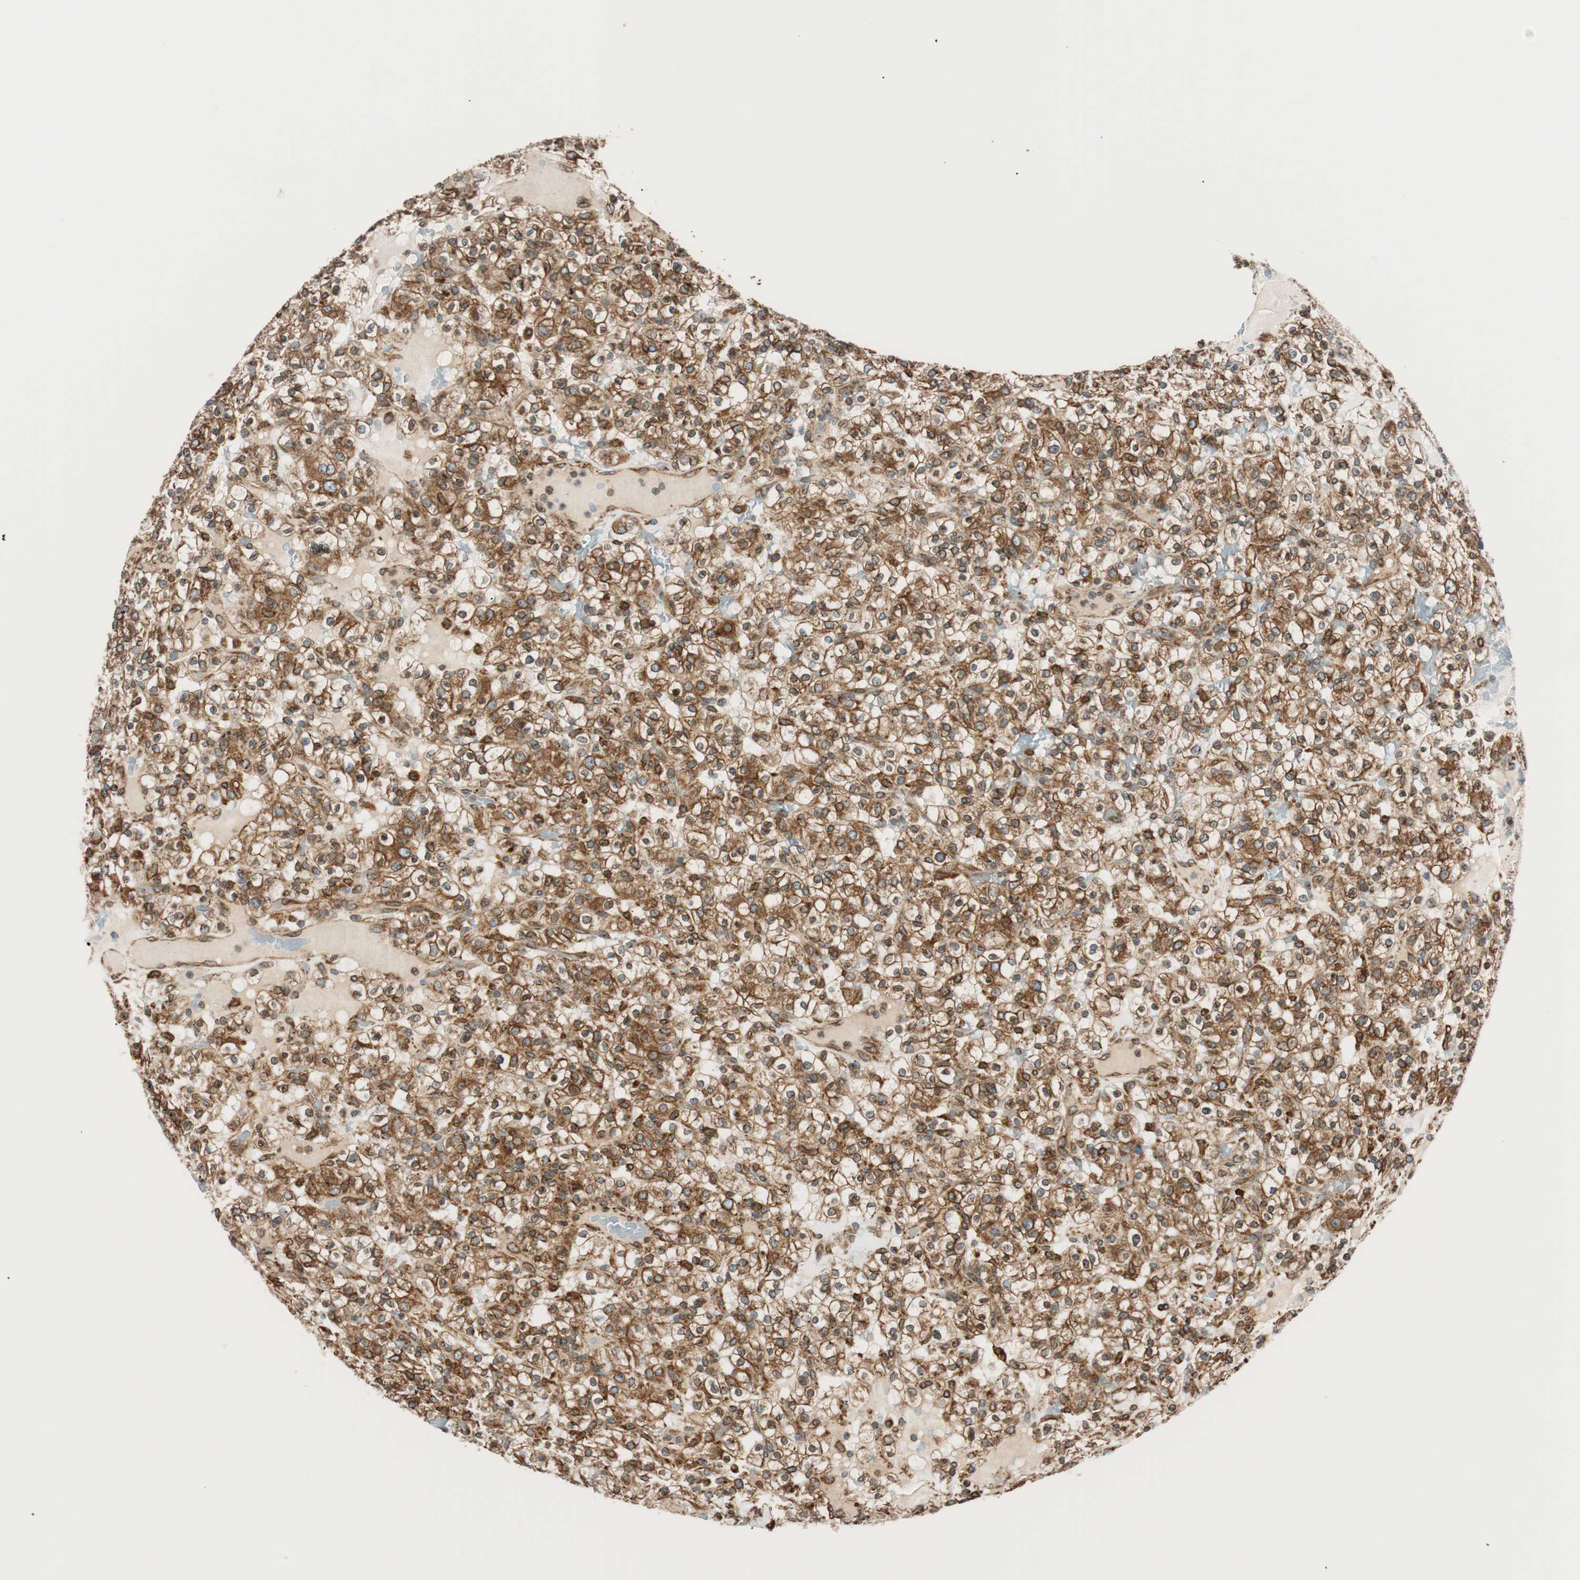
{"staining": {"intensity": "strong", "quantity": ">75%", "location": "cytoplasmic/membranous"}, "tissue": "renal cancer", "cell_type": "Tumor cells", "image_type": "cancer", "snomed": [{"axis": "morphology", "description": "Normal tissue, NOS"}, {"axis": "morphology", "description": "Adenocarcinoma, NOS"}, {"axis": "topography", "description": "Kidney"}], "caption": "Renal adenocarcinoma stained with a protein marker exhibits strong staining in tumor cells.", "gene": "PRKCSH", "patient": {"sex": "female", "age": 72}}